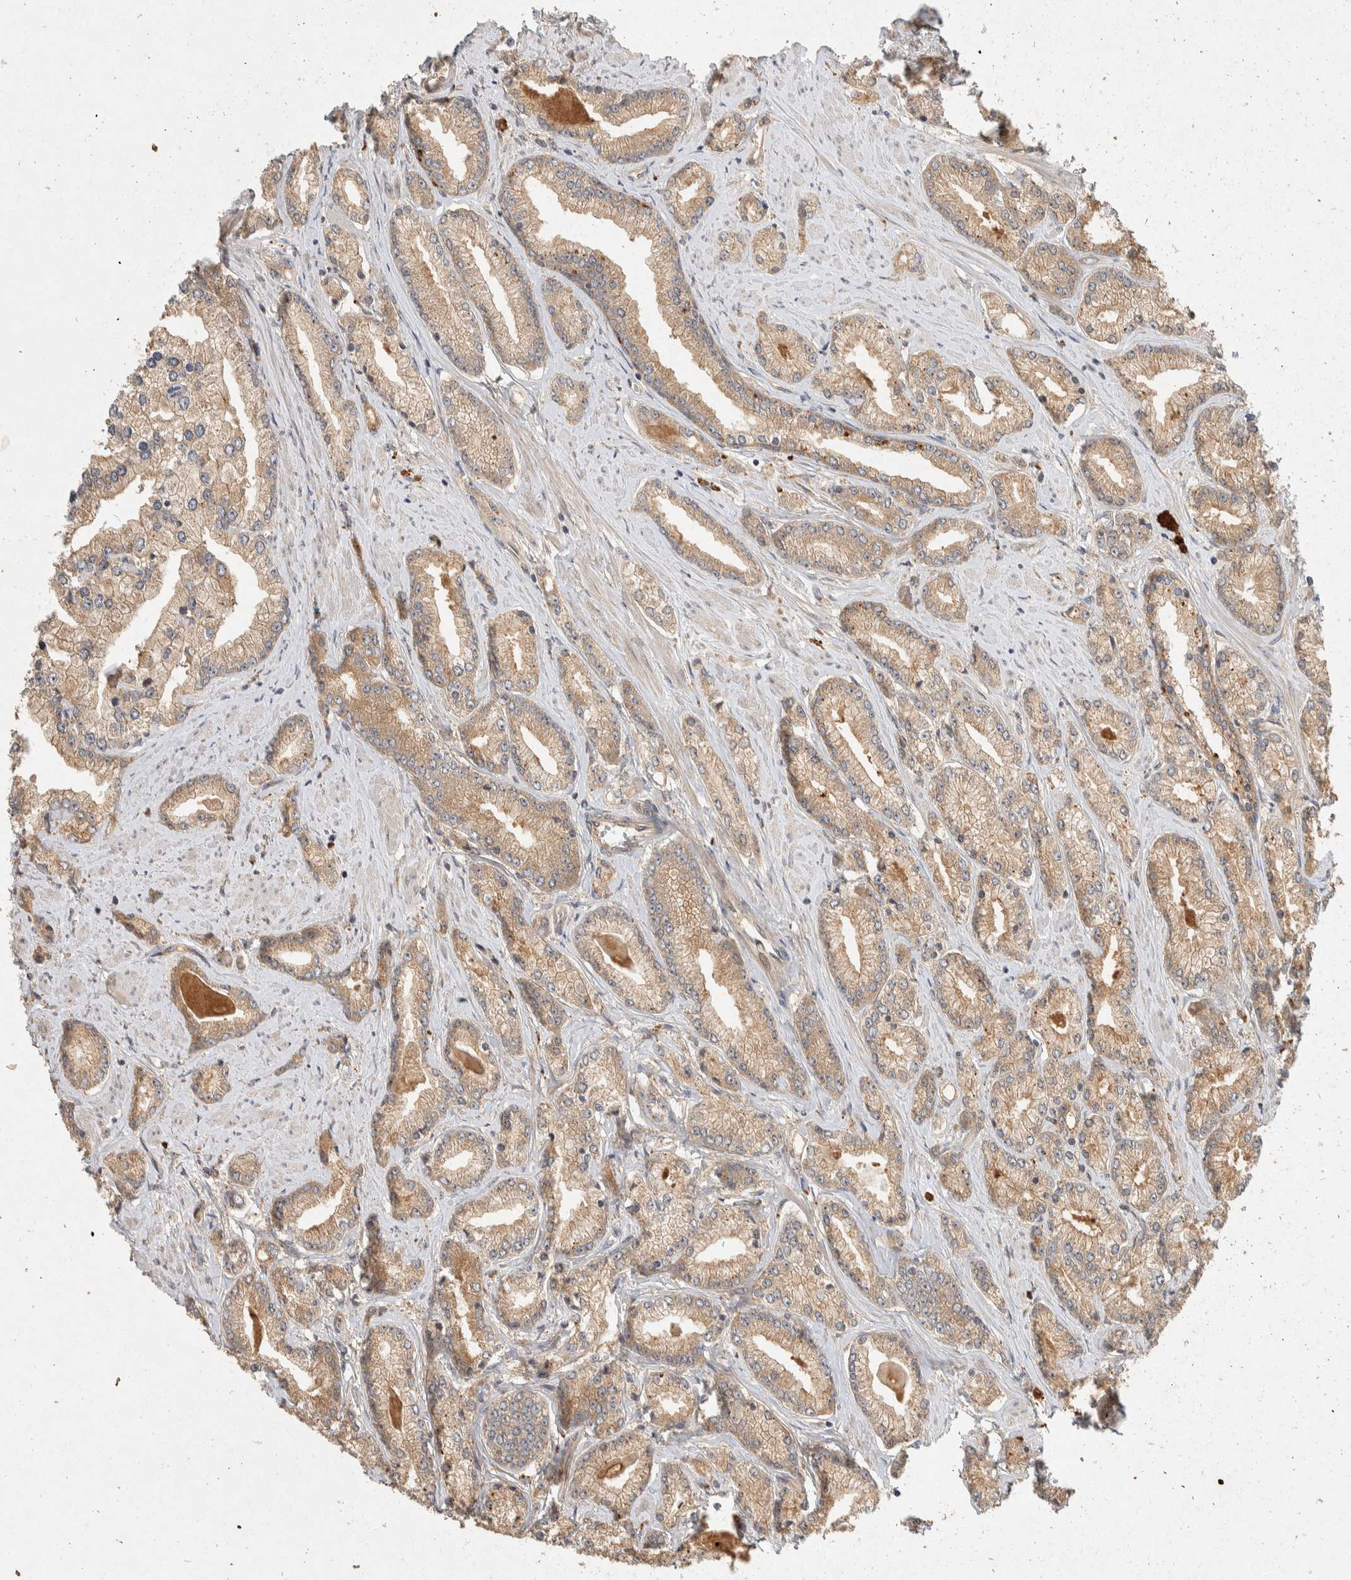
{"staining": {"intensity": "weak", "quantity": ">75%", "location": "cytoplasmic/membranous"}, "tissue": "prostate cancer", "cell_type": "Tumor cells", "image_type": "cancer", "snomed": [{"axis": "morphology", "description": "Adenocarcinoma, Low grade"}, {"axis": "topography", "description": "Prostate"}], "caption": "There is low levels of weak cytoplasmic/membranous staining in tumor cells of prostate cancer (adenocarcinoma (low-grade)), as demonstrated by immunohistochemical staining (brown color).", "gene": "PXK", "patient": {"sex": "male", "age": 62}}